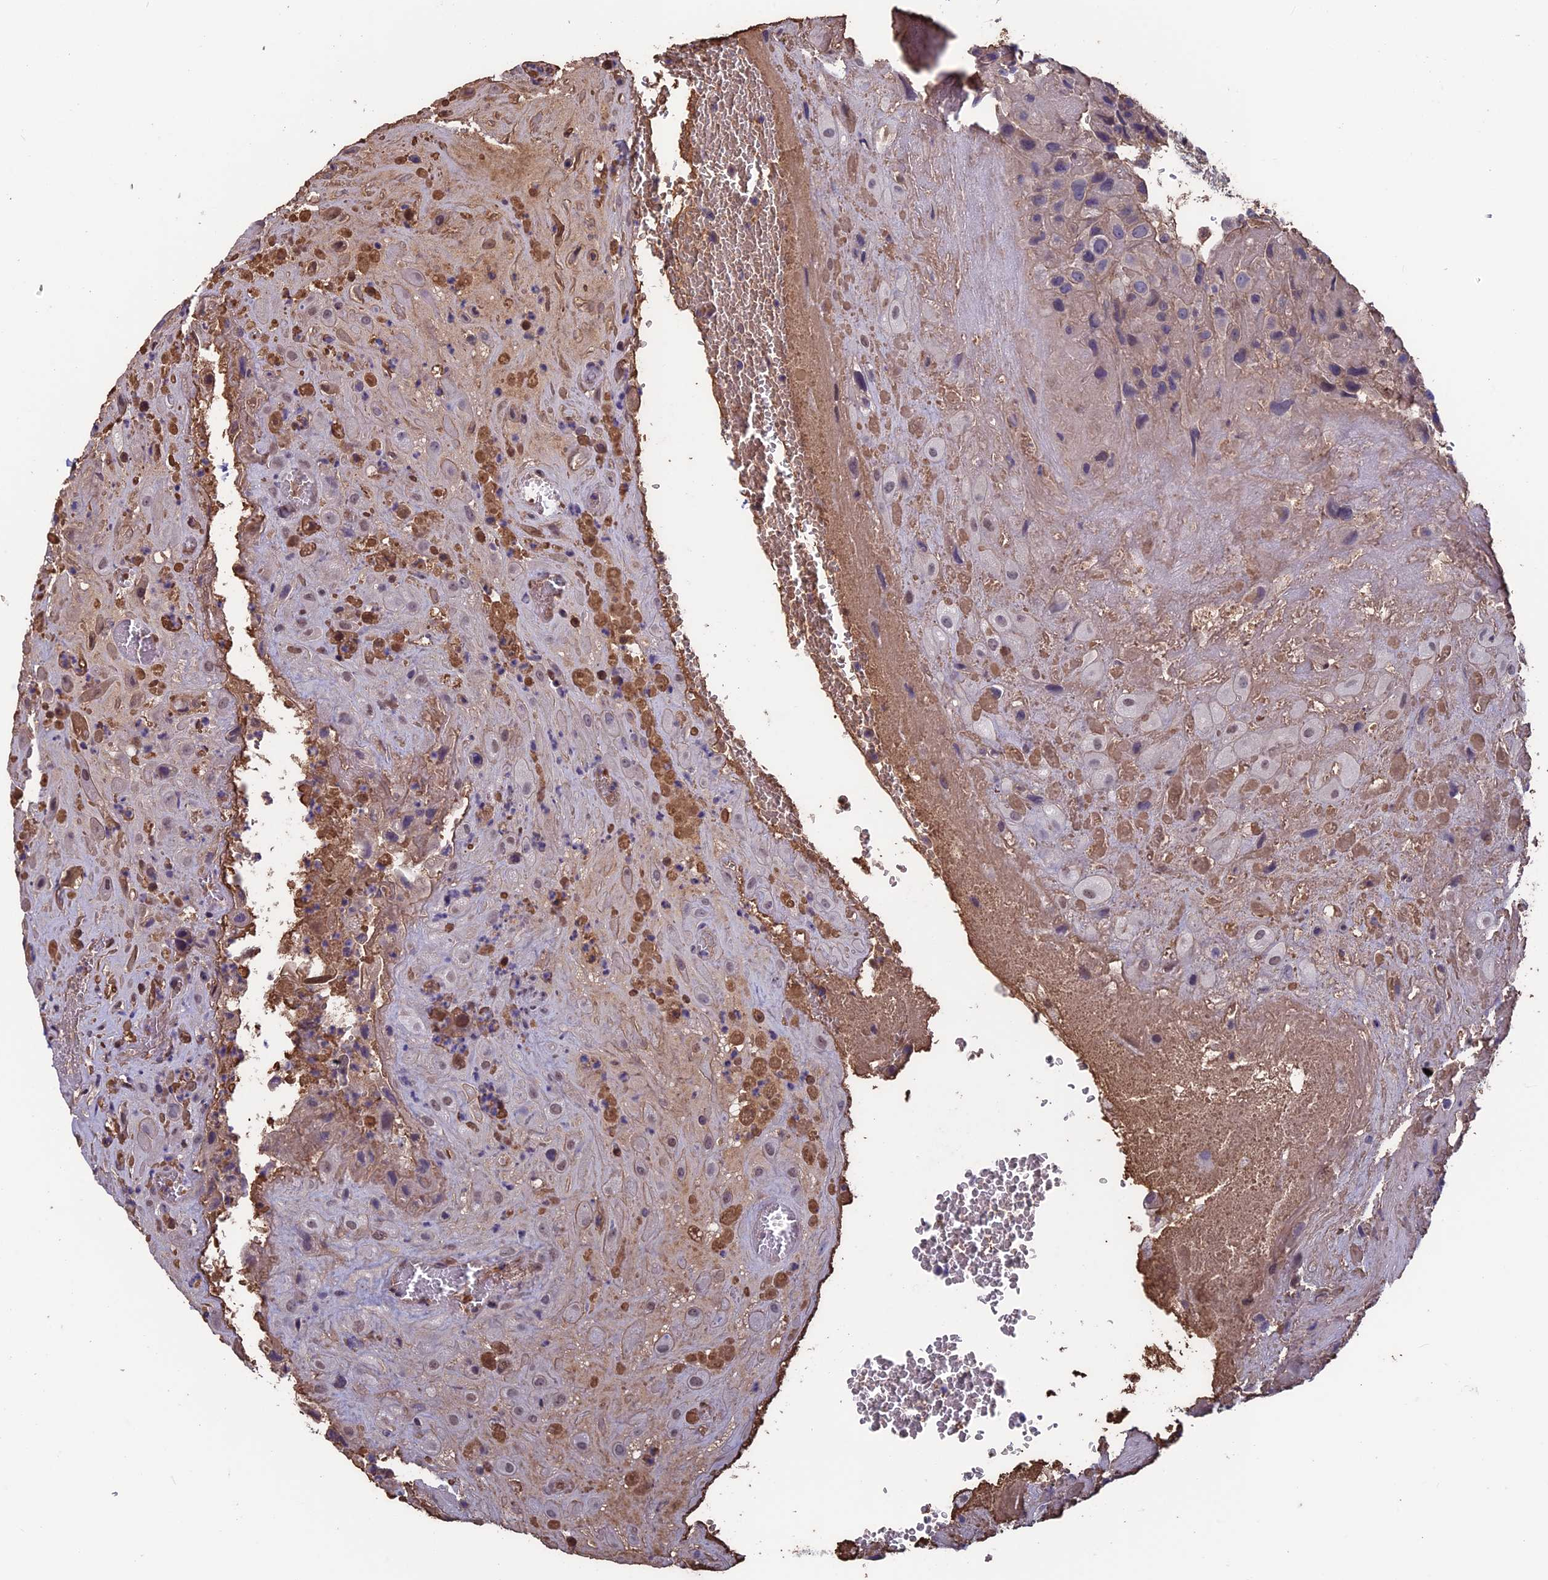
{"staining": {"intensity": "negative", "quantity": "none", "location": "none"}, "tissue": "placenta", "cell_type": "Decidual cells", "image_type": "normal", "snomed": [{"axis": "morphology", "description": "Normal tissue, NOS"}, {"axis": "topography", "description": "Placenta"}], "caption": "A high-resolution image shows IHC staining of unremarkable placenta, which exhibits no significant staining in decidual cells. (Brightfield microscopy of DAB (3,3'-diaminobenzidine) immunohistochemistry at high magnification).", "gene": "FKBPL", "patient": {"sex": "female", "age": 35}}